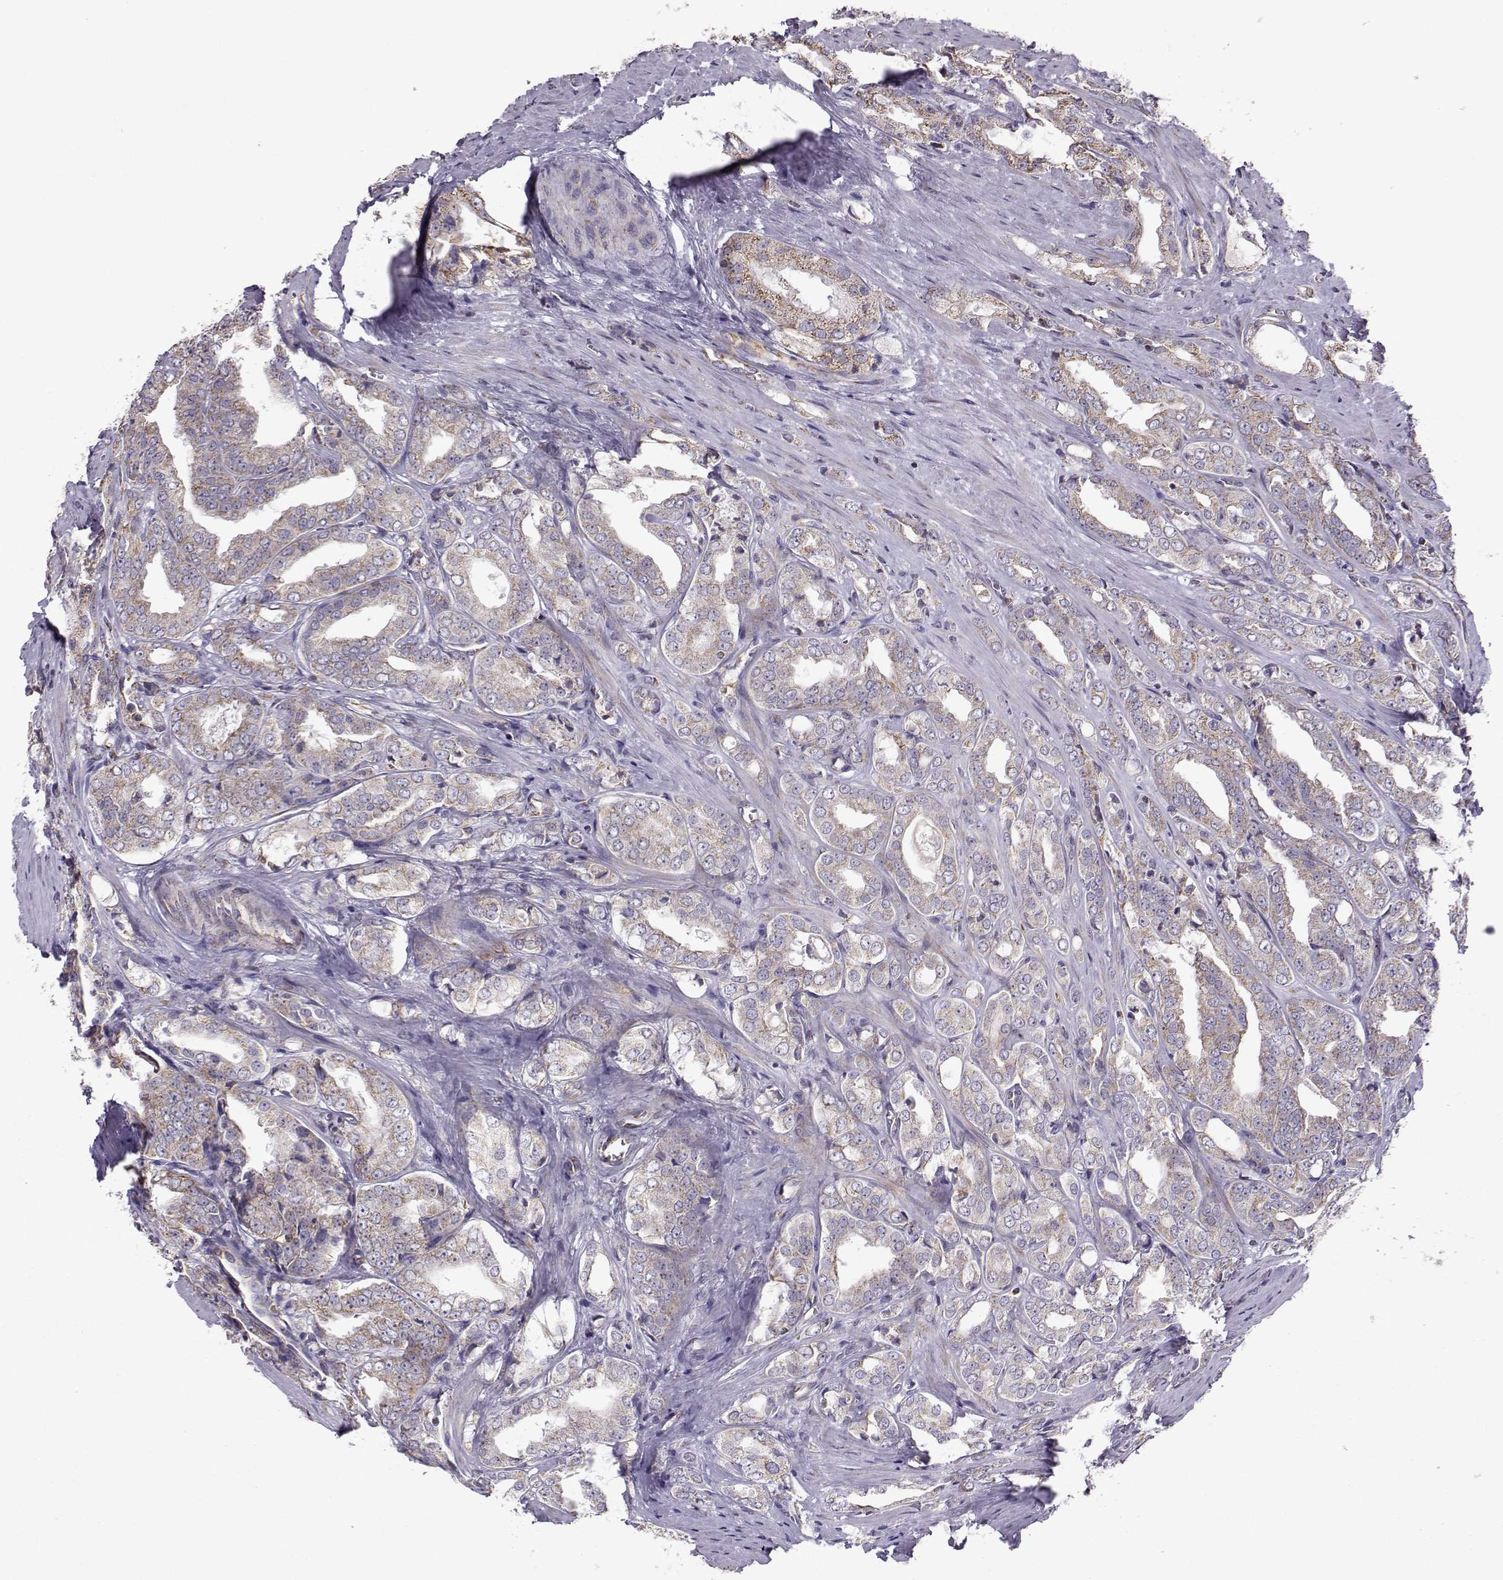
{"staining": {"intensity": "weak", "quantity": ">75%", "location": "cytoplasmic/membranous"}, "tissue": "prostate cancer", "cell_type": "Tumor cells", "image_type": "cancer", "snomed": [{"axis": "morphology", "description": "Adenocarcinoma, NOS"}, {"axis": "morphology", "description": "Adenocarcinoma, High grade"}, {"axis": "topography", "description": "Prostate"}], "caption": "Immunohistochemistry (DAB) staining of human prostate cancer (adenocarcinoma) shows weak cytoplasmic/membranous protein expression in approximately >75% of tumor cells.", "gene": "NECAB3", "patient": {"sex": "male", "age": 70}}